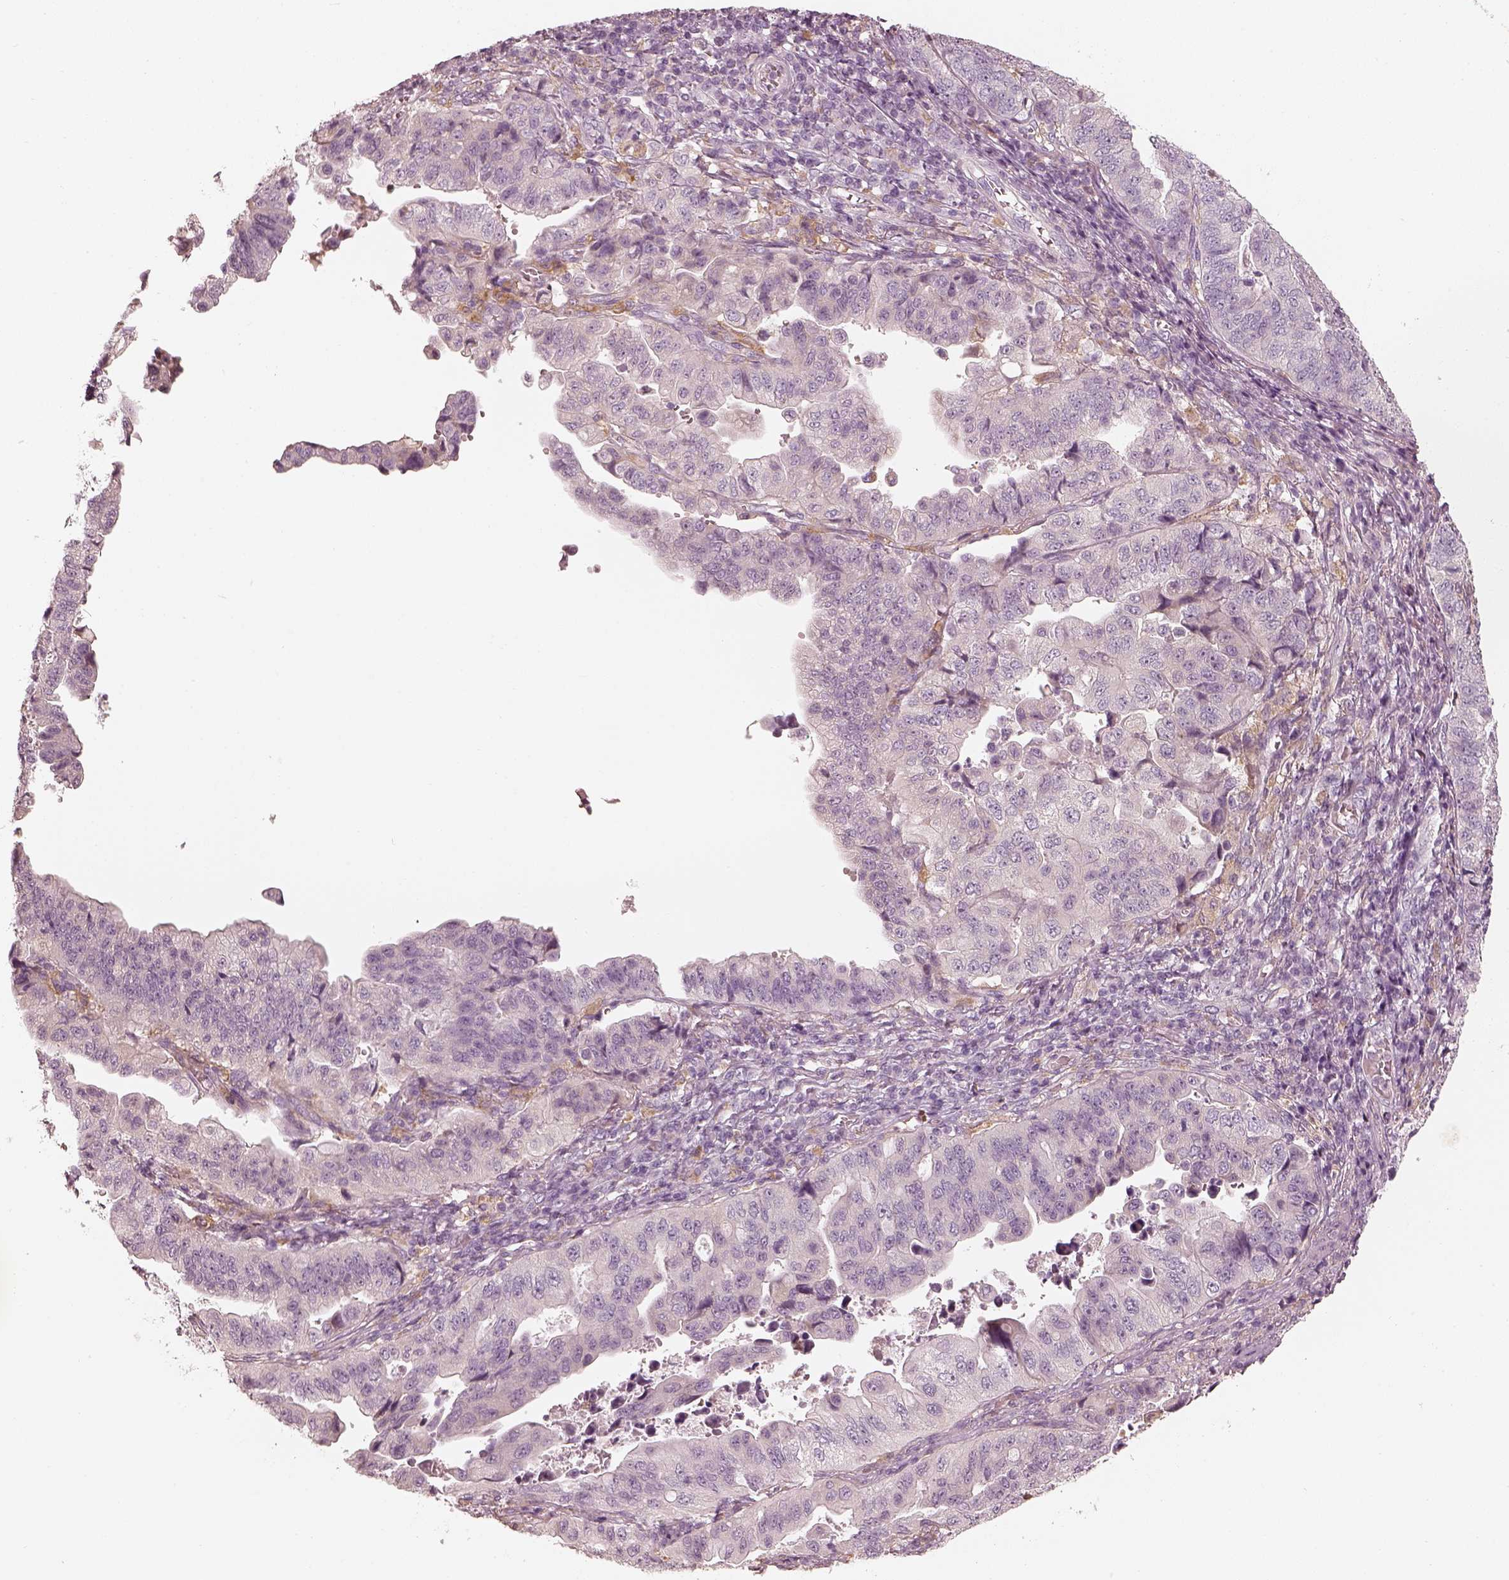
{"staining": {"intensity": "negative", "quantity": "none", "location": "none"}, "tissue": "stomach cancer", "cell_type": "Tumor cells", "image_type": "cancer", "snomed": [{"axis": "morphology", "description": "Adenocarcinoma, NOS"}, {"axis": "topography", "description": "Stomach, upper"}], "caption": "Immunohistochemical staining of human stomach cancer shows no significant positivity in tumor cells.", "gene": "FMNL2", "patient": {"sex": "female", "age": 67}}